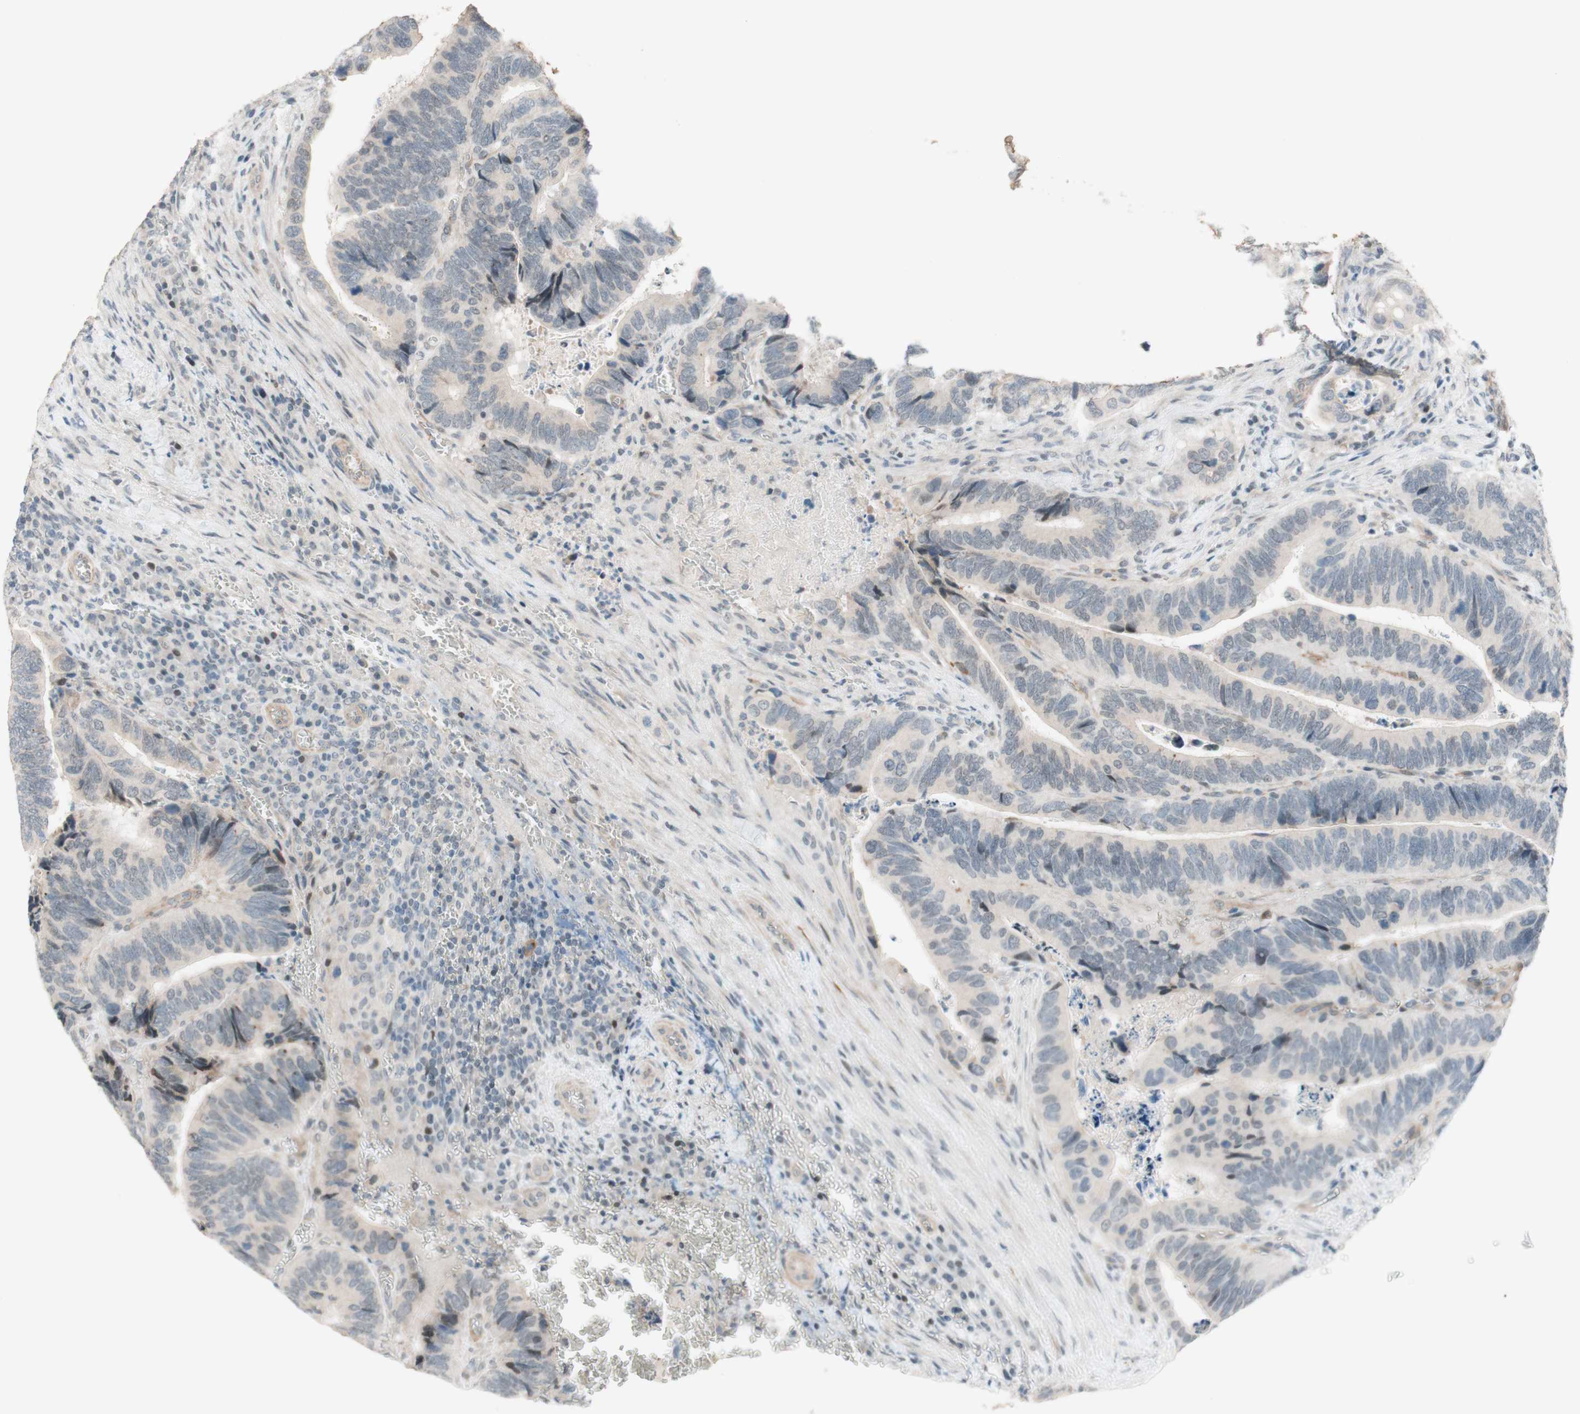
{"staining": {"intensity": "negative", "quantity": "none", "location": "none"}, "tissue": "colorectal cancer", "cell_type": "Tumor cells", "image_type": "cancer", "snomed": [{"axis": "morphology", "description": "Adenocarcinoma, NOS"}, {"axis": "topography", "description": "Colon"}], "caption": "Image shows no significant protein staining in tumor cells of colorectal cancer (adenocarcinoma). Brightfield microscopy of immunohistochemistry stained with DAB (brown) and hematoxylin (blue), captured at high magnification.", "gene": "JPH1", "patient": {"sex": "male", "age": 72}}